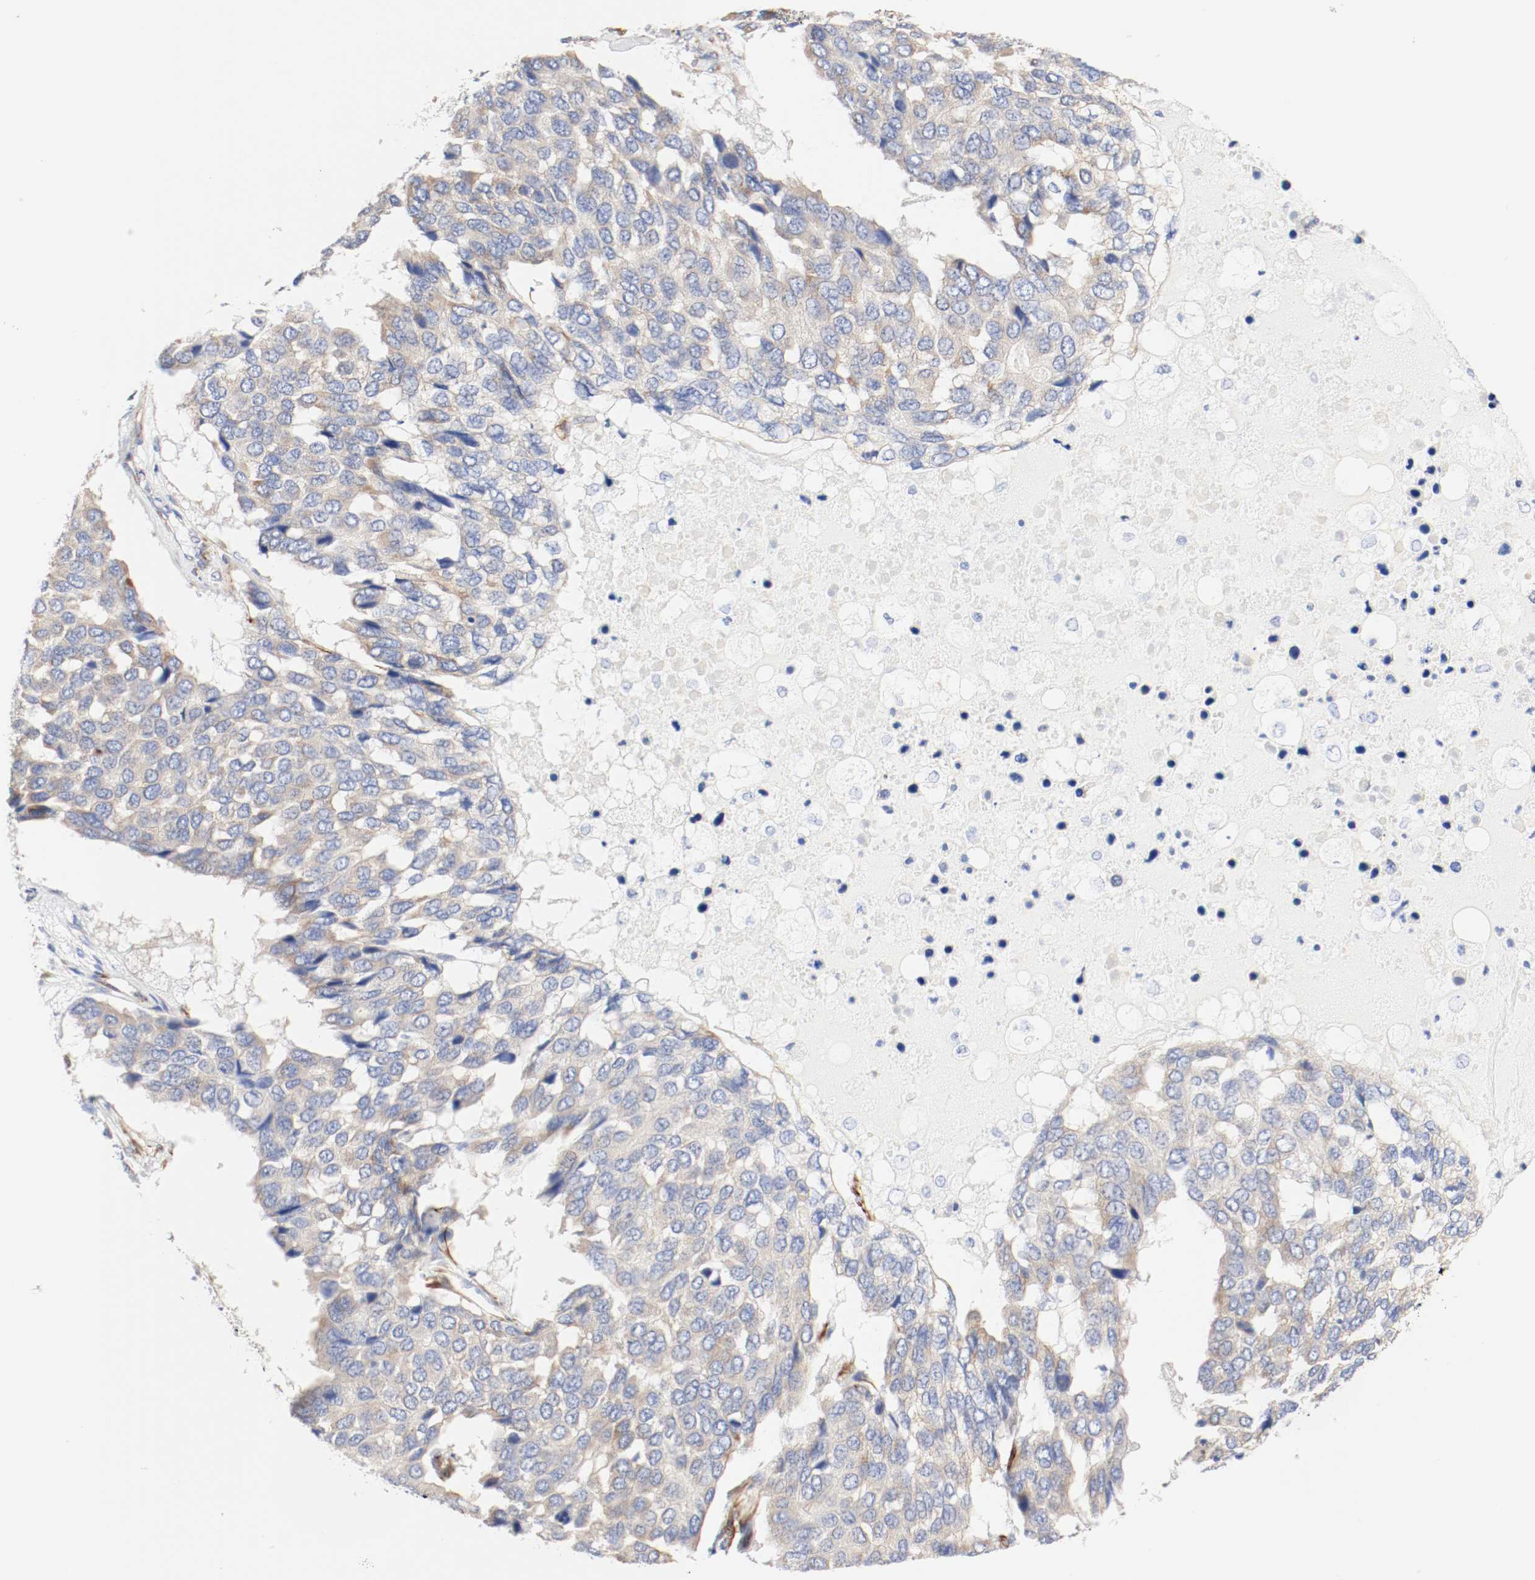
{"staining": {"intensity": "moderate", "quantity": ">75%", "location": "cytoplasmic/membranous"}, "tissue": "pancreatic cancer", "cell_type": "Tumor cells", "image_type": "cancer", "snomed": [{"axis": "morphology", "description": "Adenocarcinoma, NOS"}, {"axis": "topography", "description": "Pancreas"}], "caption": "A brown stain shows moderate cytoplasmic/membranous positivity of a protein in human pancreatic cancer (adenocarcinoma) tumor cells. The staining was performed using DAB (3,3'-diaminobenzidine), with brown indicating positive protein expression. Nuclei are stained blue with hematoxylin.", "gene": "GIT1", "patient": {"sex": "male", "age": 50}}